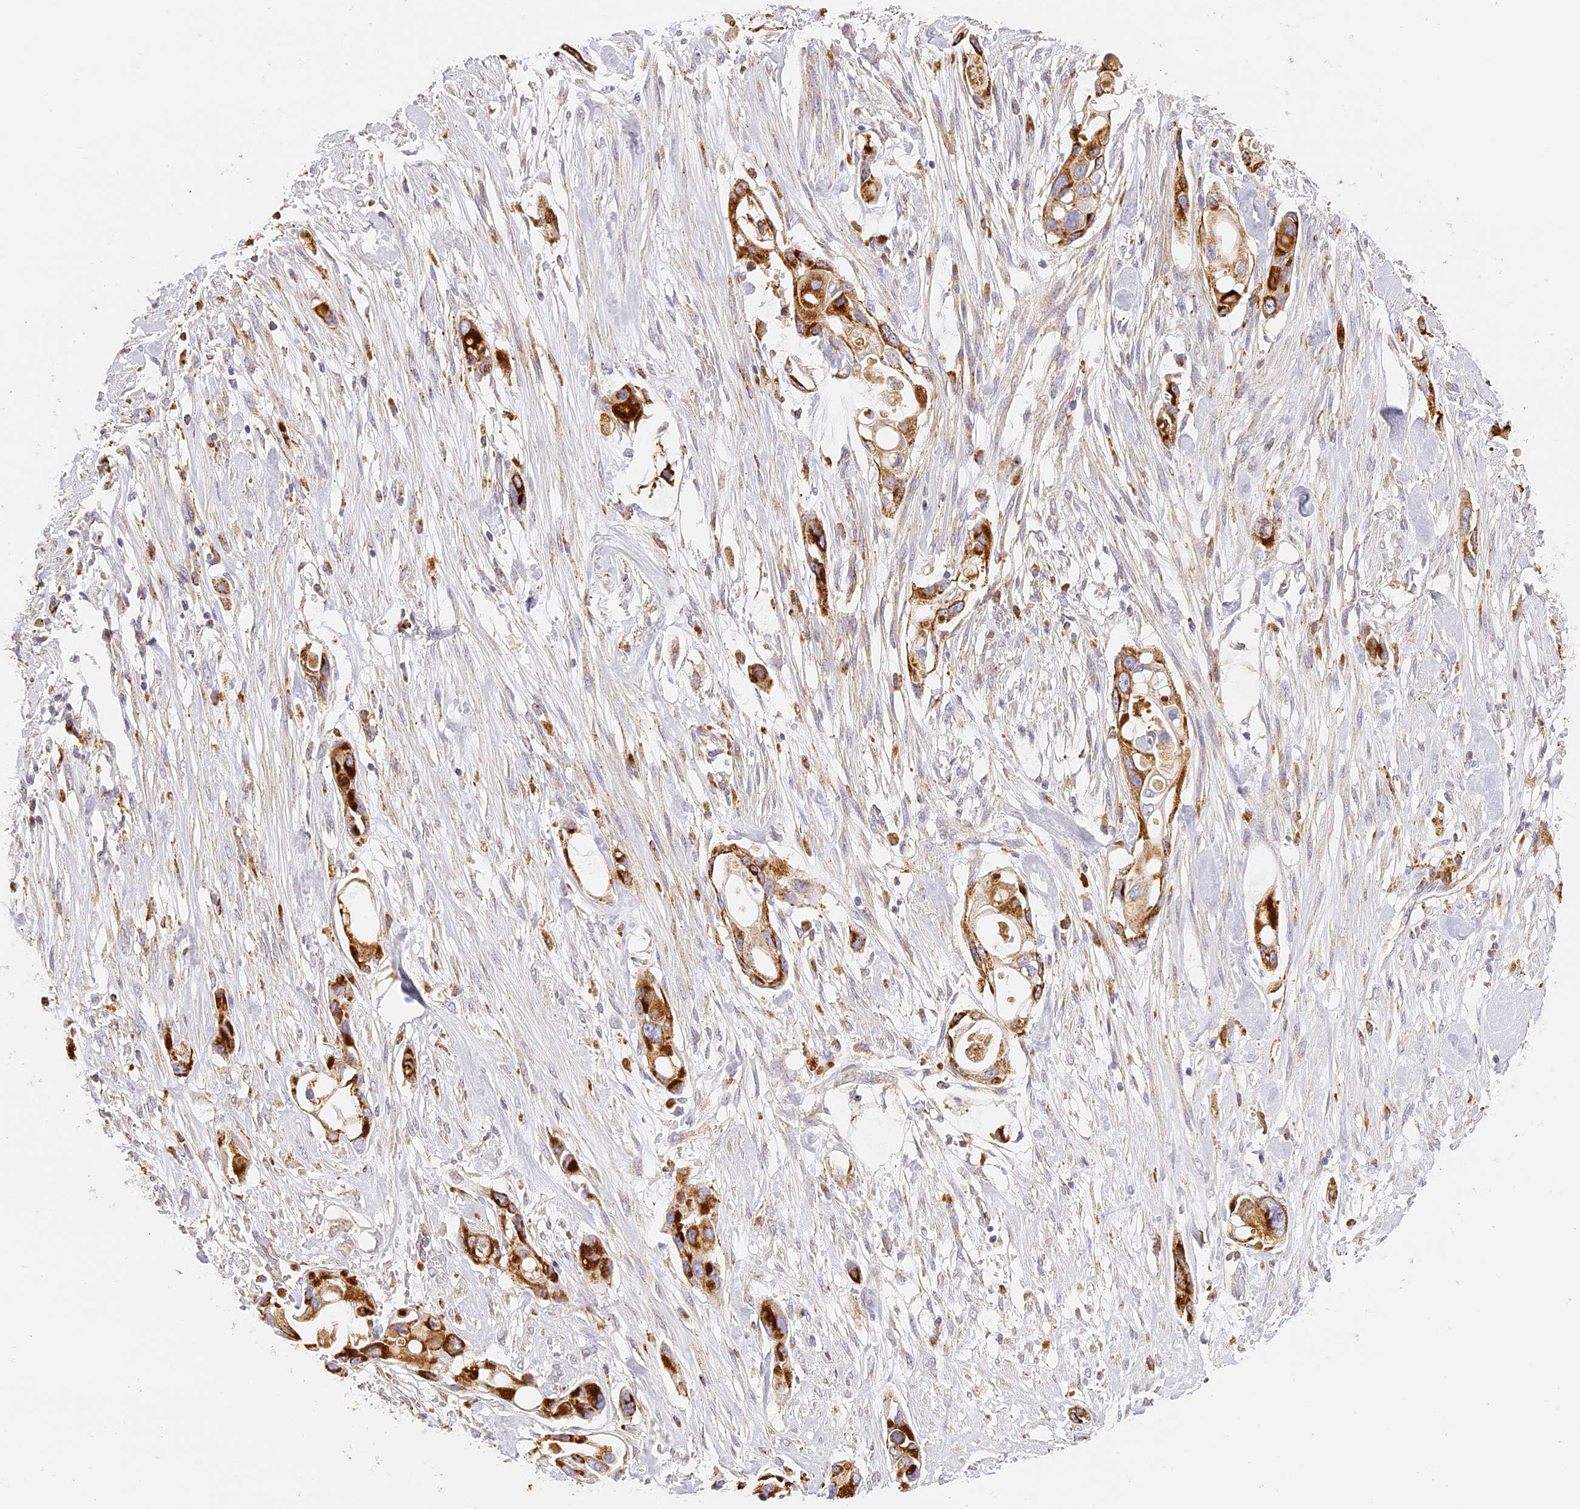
{"staining": {"intensity": "strong", "quantity": ">75%", "location": "cytoplasmic/membranous"}, "tissue": "pancreatic cancer", "cell_type": "Tumor cells", "image_type": "cancer", "snomed": [{"axis": "morphology", "description": "Adenocarcinoma, NOS"}, {"axis": "topography", "description": "Pancreas"}], "caption": "Pancreatic cancer (adenocarcinoma) was stained to show a protein in brown. There is high levels of strong cytoplasmic/membranous staining in about >75% of tumor cells. (Stains: DAB in brown, nuclei in blue, Microscopy: brightfield microscopy at high magnification).", "gene": "LAMP2", "patient": {"sex": "female", "age": 60}}